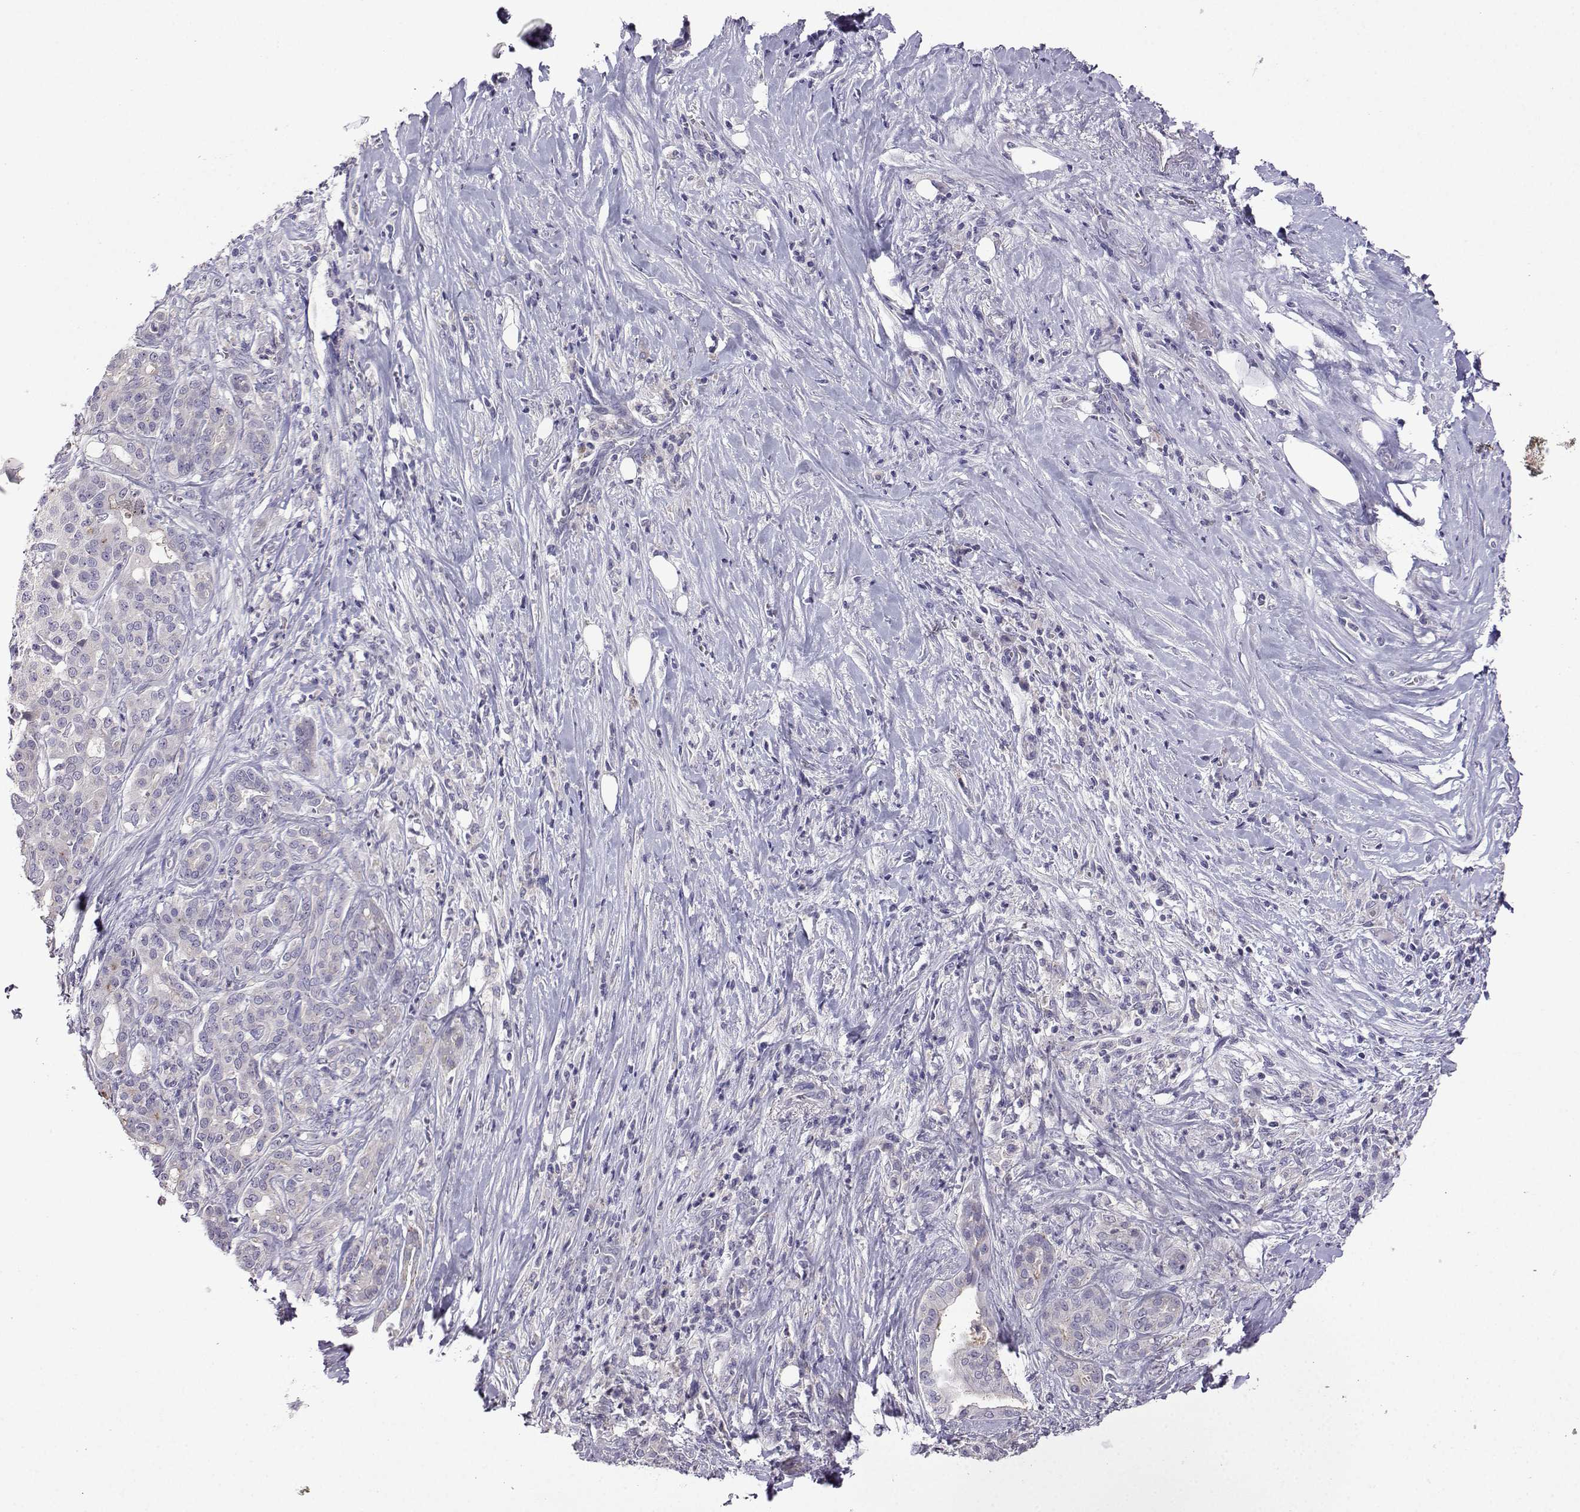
{"staining": {"intensity": "negative", "quantity": "none", "location": "none"}, "tissue": "pancreatic cancer", "cell_type": "Tumor cells", "image_type": "cancer", "snomed": [{"axis": "morphology", "description": "Adenocarcinoma, NOS"}, {"axis": "topography", "description": "Pancreas"}], "caption": "Human pancreatic cancer stained for a protein using immunohistochemistry reveals no staining in tumor cells.", "gene": "FCAMR", "patient": {"sex": "male", "age": 57}}